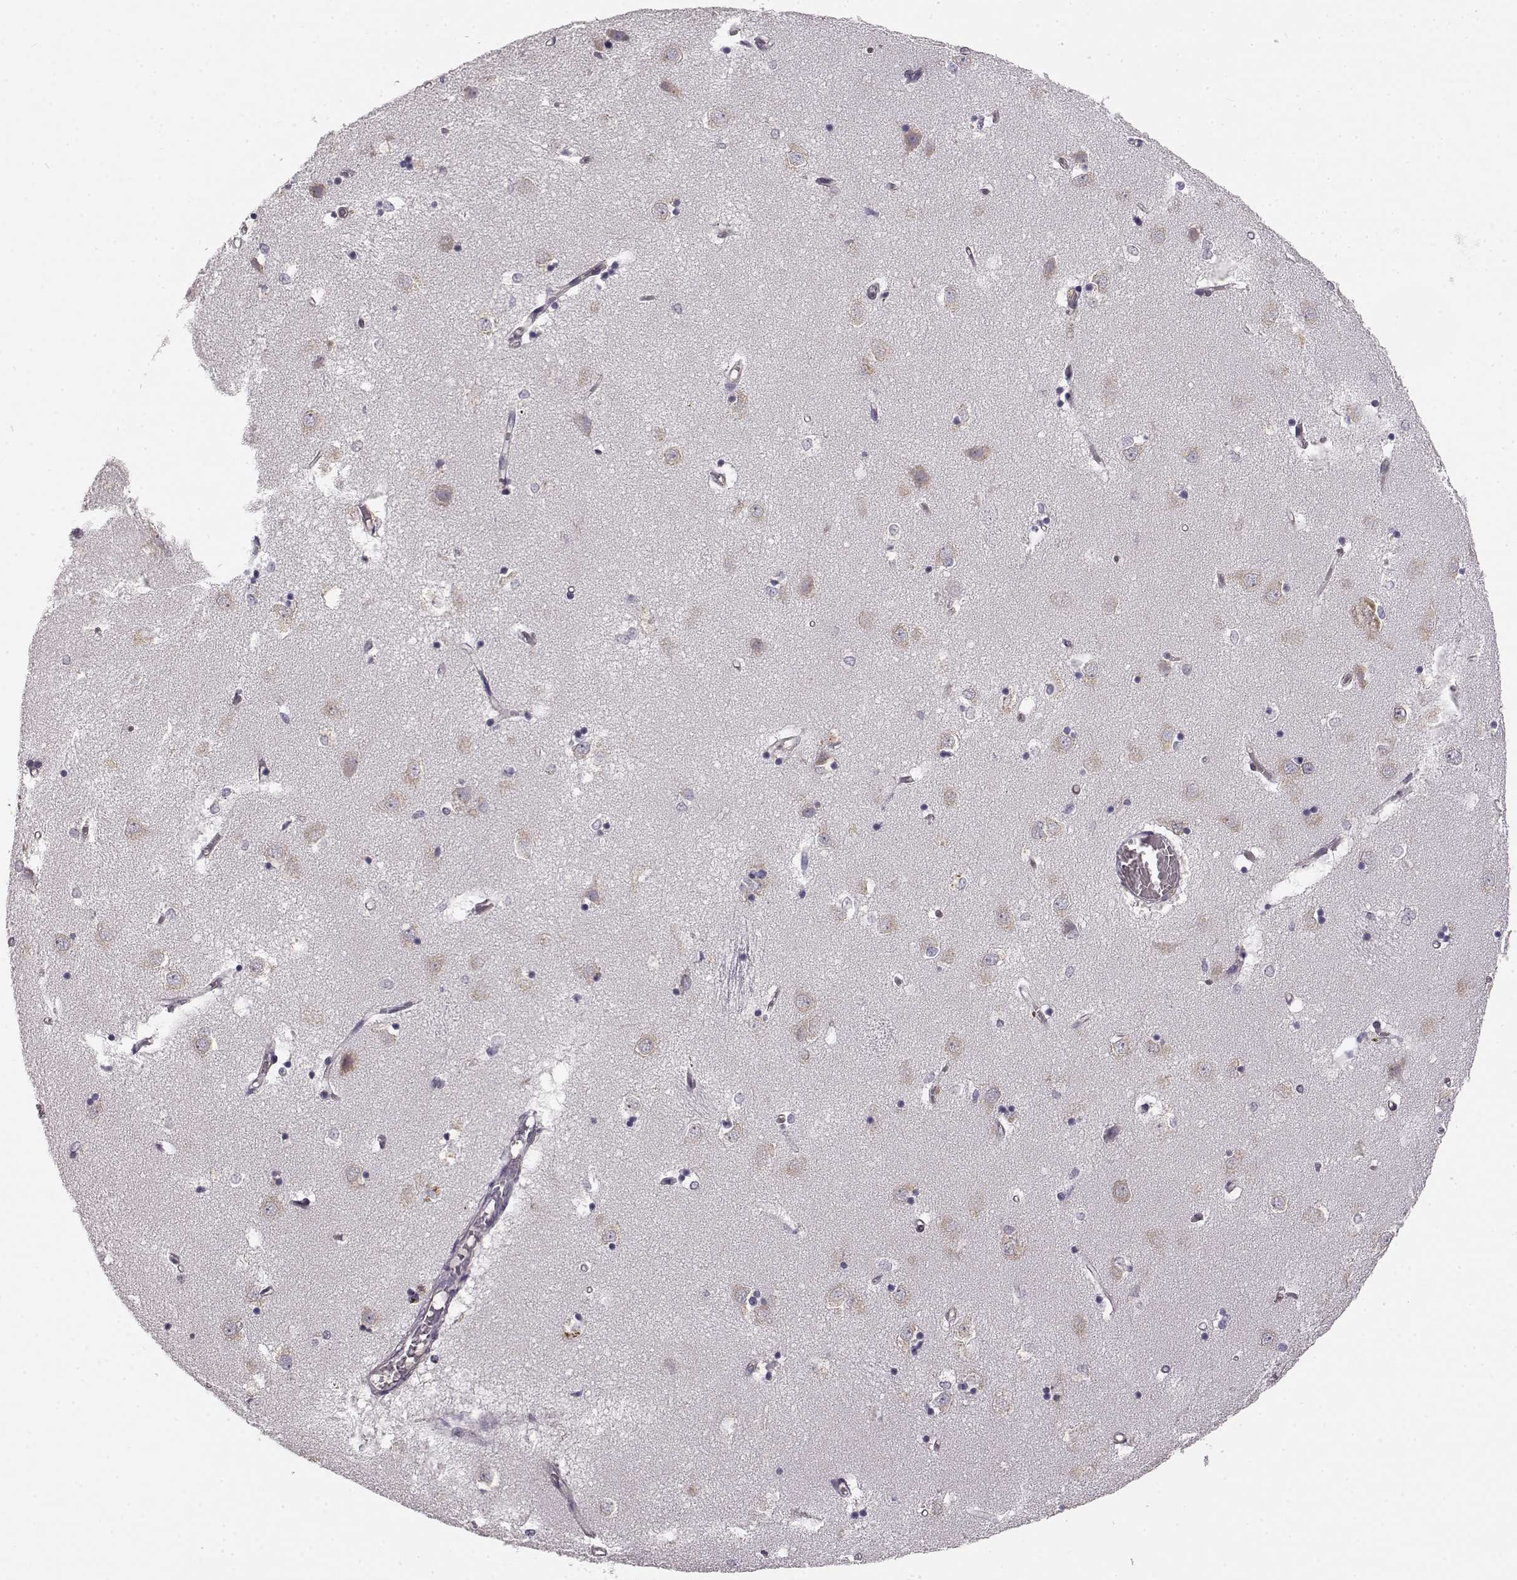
{"staining": {"intensity": "negative", "quantity": "none", "location": "none"}, "tissue": "caudate", "cell_type": "Glial cells", "image_type": "normal", "snomed": [{"axis": "morphology", "description": "Normal tissue, NOS"}, {"axis": "topography", "description": "Lateral ventricle wall"}], "caption": "IHC image of benign caudate: human caudate stained with DAB (3,3'-diaminobenzidine) displays no significant protein expression in glial cells. (DAB (3,3'-diaminobenzidine) IHC visualized using brightfield microscopy, high magnification).", "gene": "BFSP2", "patient": {"sex": "male", "age": 54}}